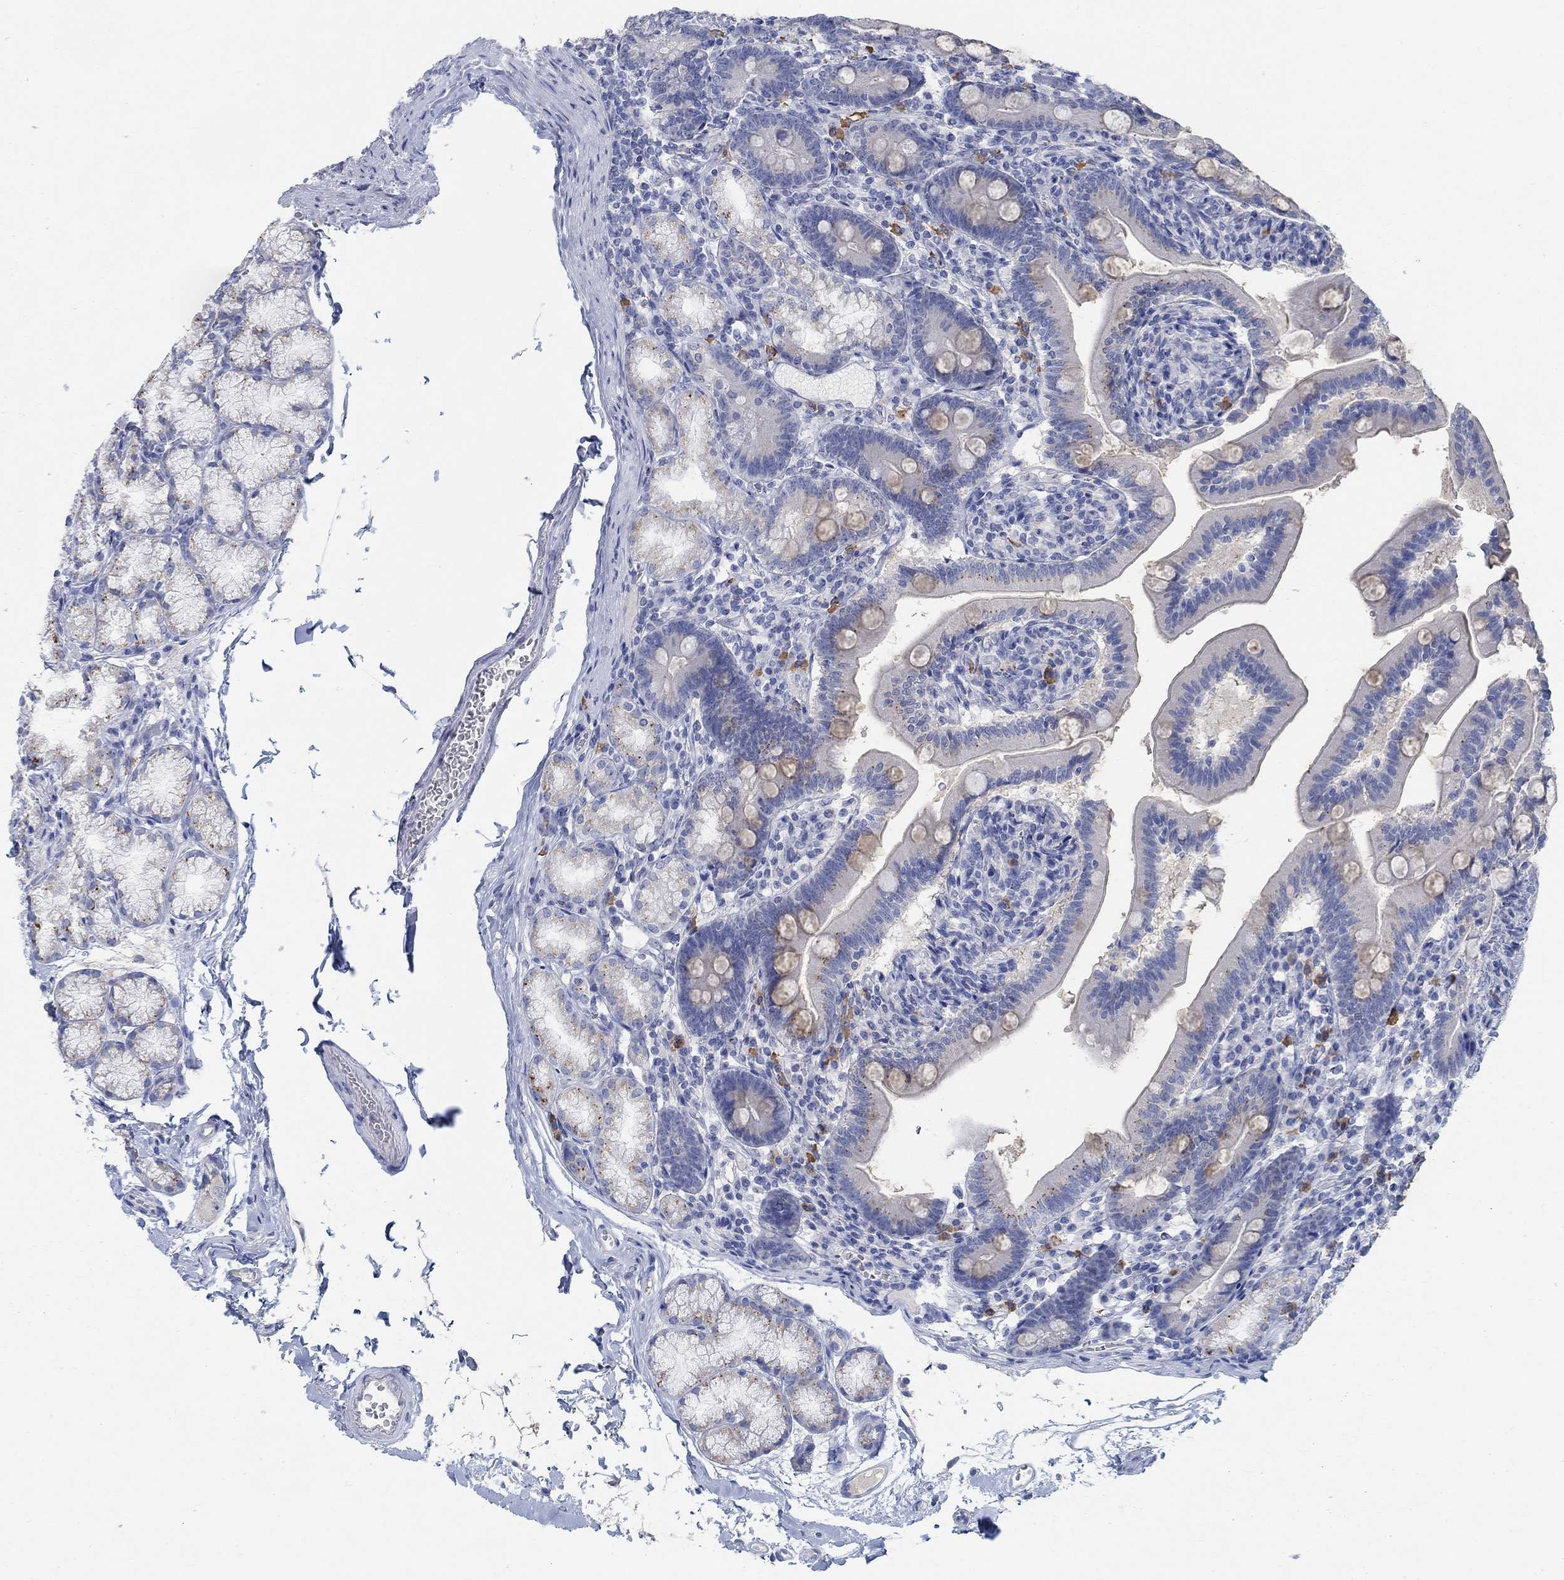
{"staining": {"intensity": "moderate", "quantity": "<25%", "location": "cytoplasmic/membranous"}, "tissue": "duodenum", "cell_type": "Glandular cells", "image_type": "normal", "snomed": [{"axis": "morphology", "description": "Normal tissue, NOS"}, {"axis": "topography", "description": "Duodenum"}], "caption": "Immunohistochemical staining of benign human duodenum demonstrates <25% levels of moderate cytoplasmic/membranous protein positivity in approximately <25% of glandular cells.", "gene": "TEKT4", "patient": {"sex": "female", "age": 67}}